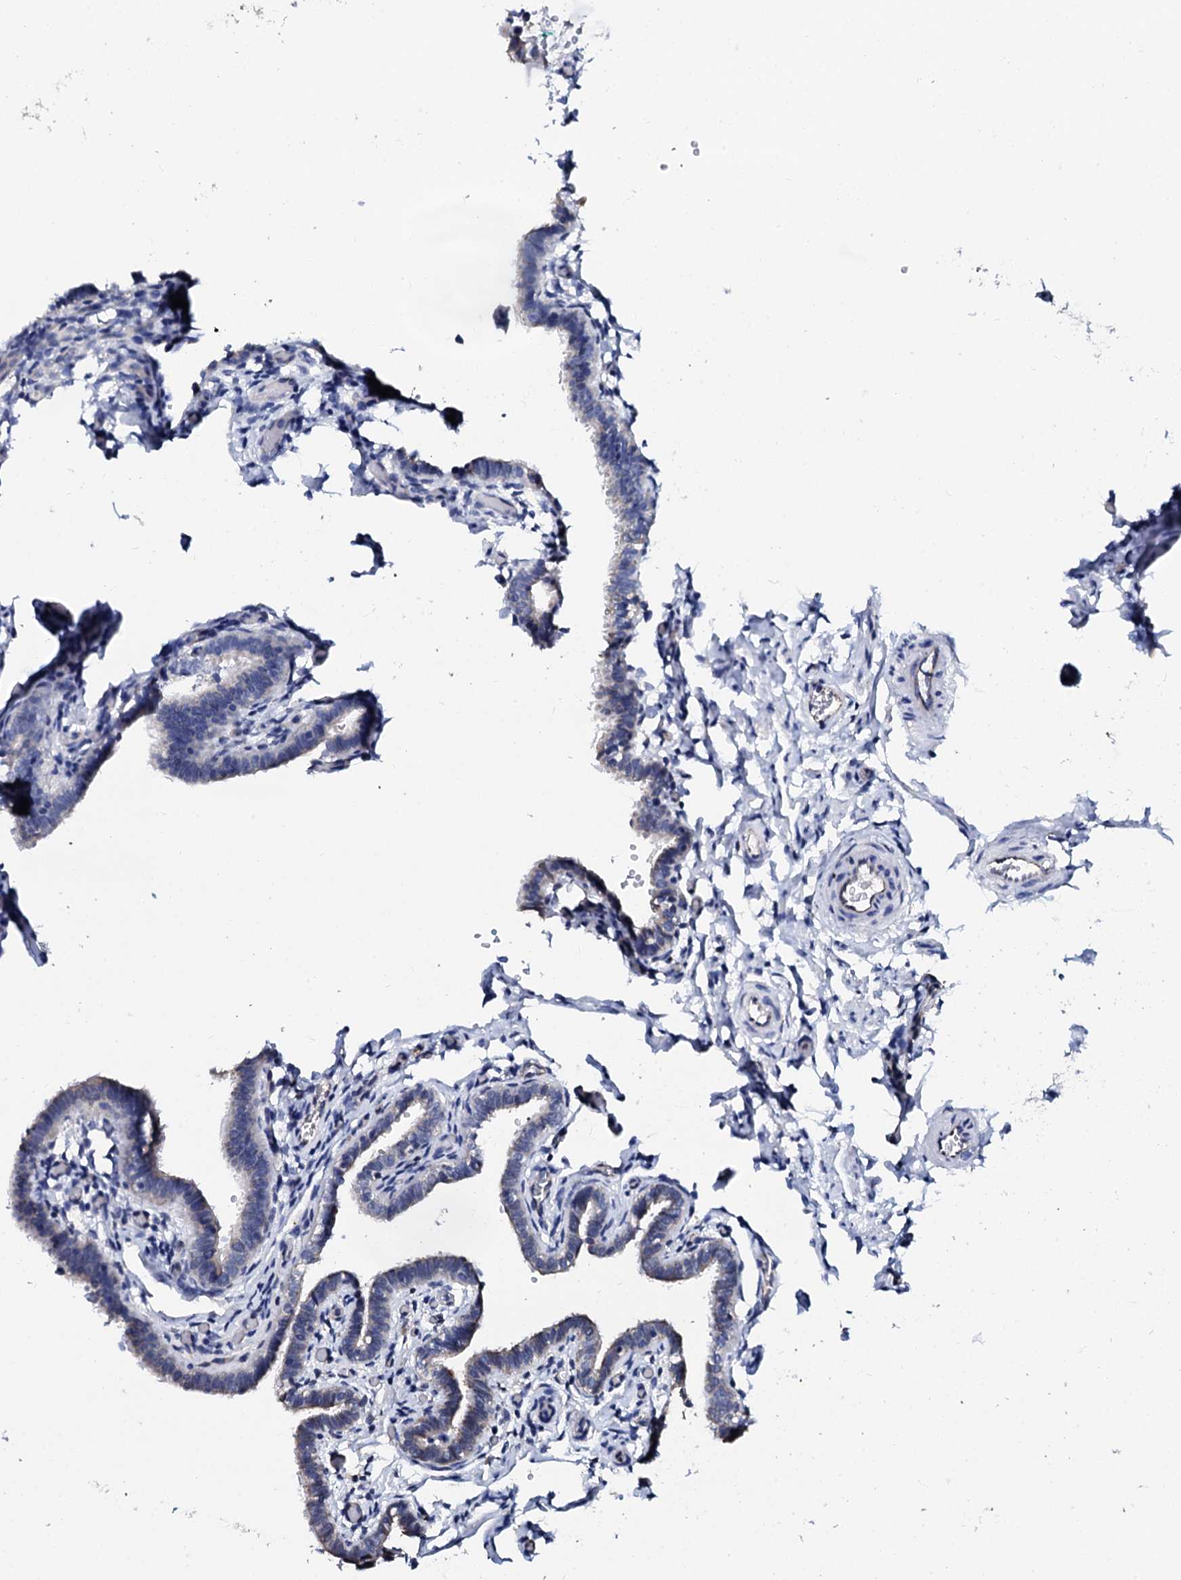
{"staining": {"intensity": "negative", "quantity": "none", "location": "none"}, "tissue": "fallopian tube", "cell_type": "Glandular cells", "image_type": "normal", "snomed": [{"axis": "morphology", "description": "Normal tissue, NOS"}, {"axis": "topography", "description": "Fallopian tube"}], "caption": "This is an immunohistochemistry histopathology image of unremarkable human fallopian tube. There is no expression in glandular cells.", "gene": "AKAP3", "patient": {"sex": "female", "age": 36}}